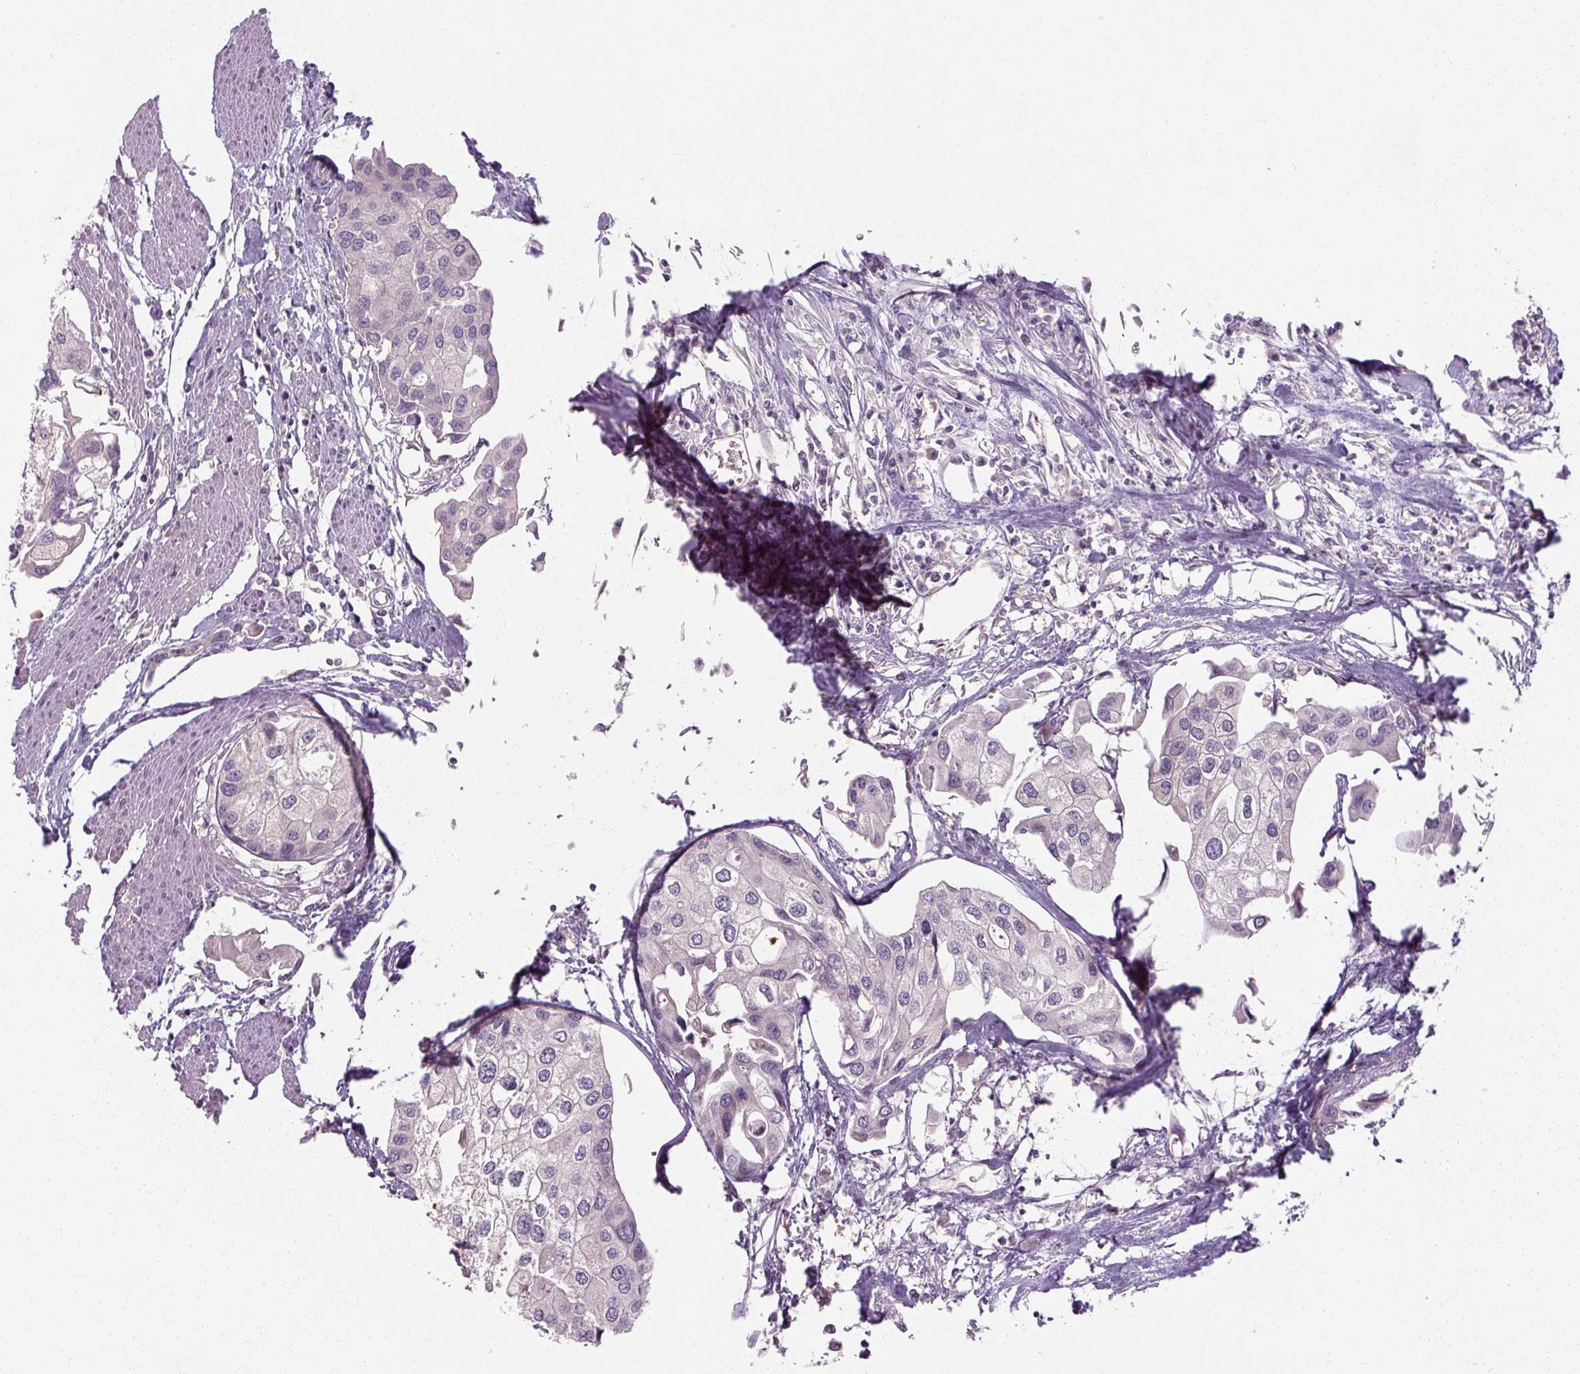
{"staining": {"intensity": "negative", "quantity": "none", "location": "none"}, "tissue": "urothelial cancer", "cell_type": "Tumor cells", "image_type": "cancer", "snomed": [{"axis": "morphology", "description": "Urothelial carcinoma, High grade"}, {"axis": "topography", "description": "Urinary bladder"}], "caption": "High-grade urothelial carcinoma stained for a protein using immunohistochemistry reveals no expression tumor cells.", "gene": "RB1CC1", "patient": {"sex": "male", "age": 64}}